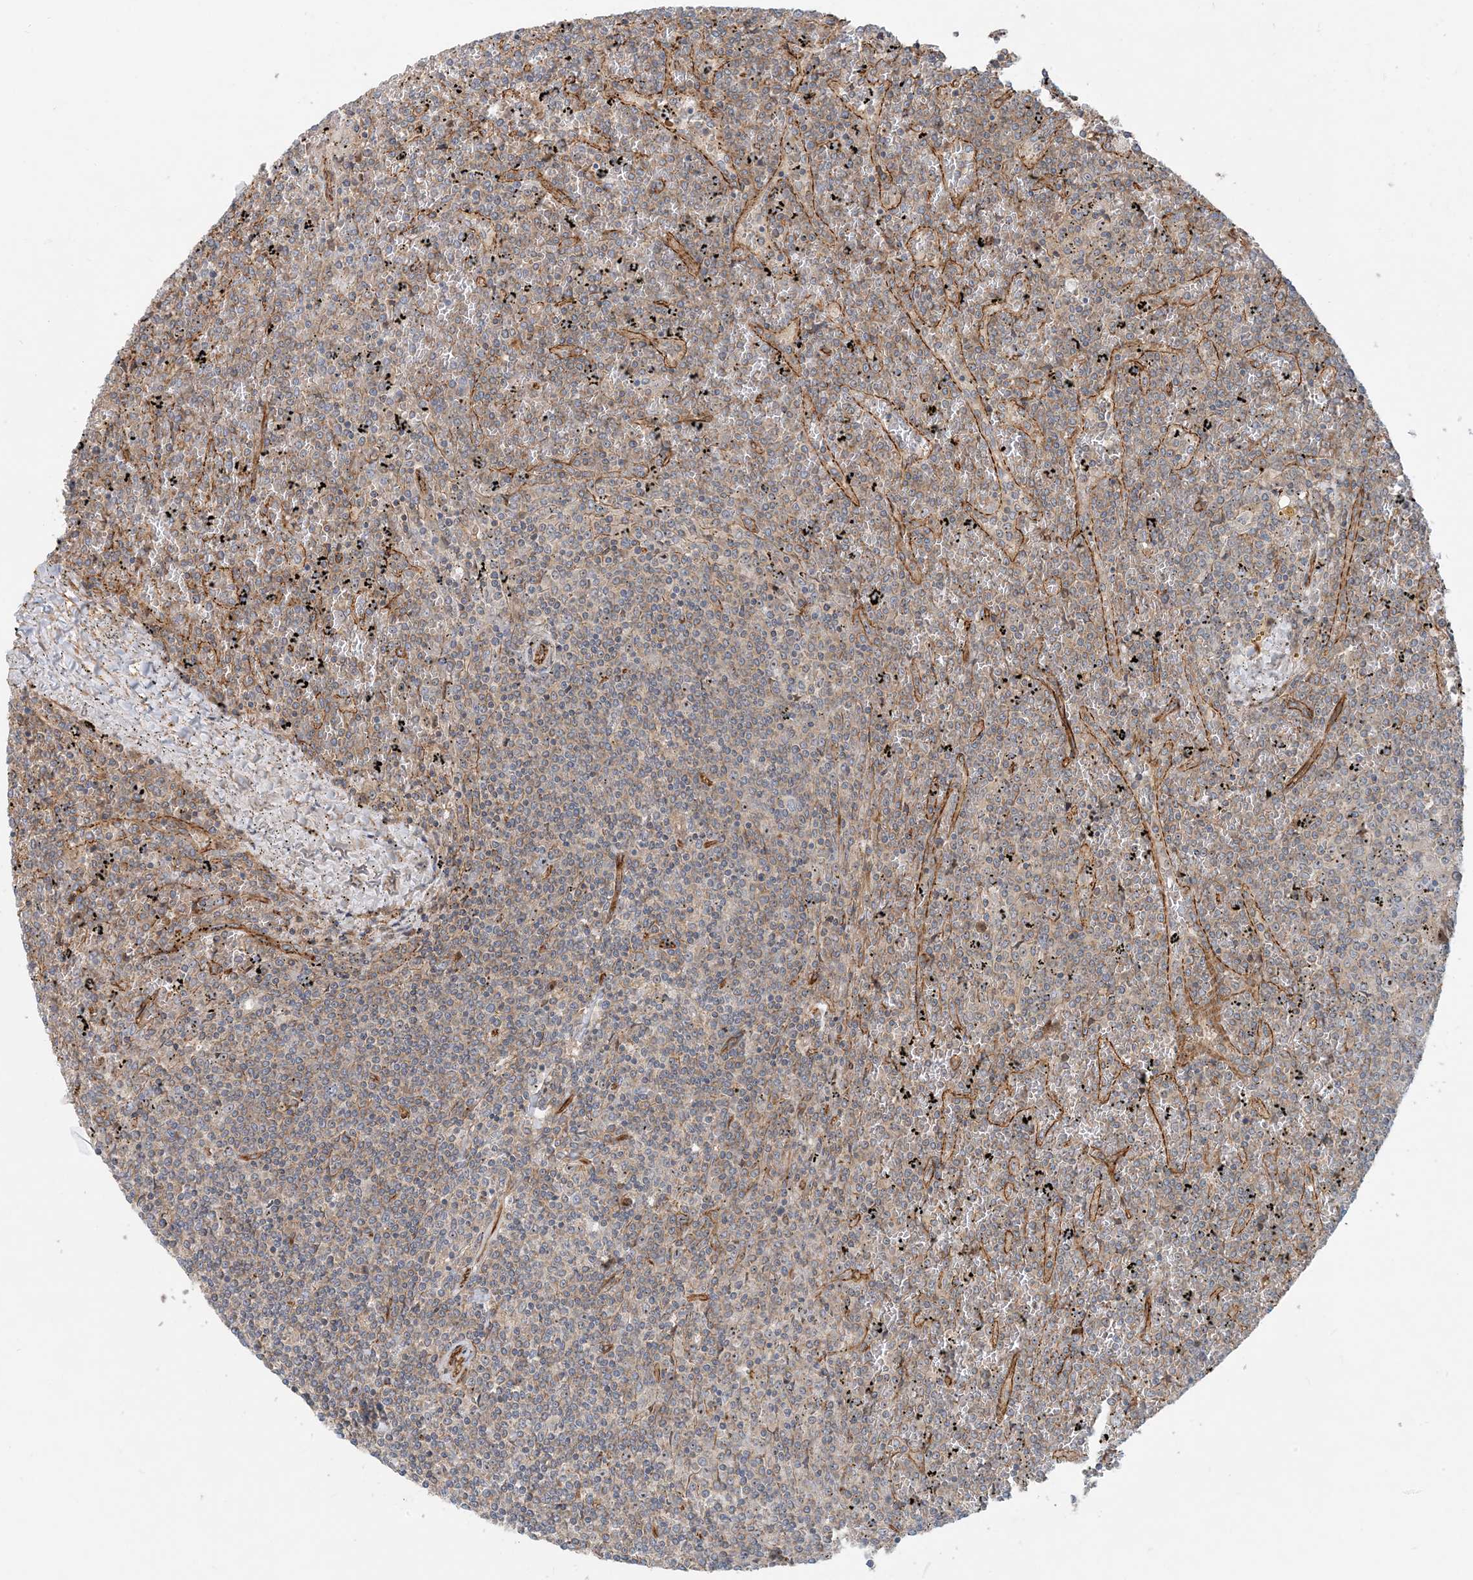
{"staining": {"intensity": "weak", "quantity": "25%-75%", "location": "cytoplasmic/membranous"}, "tissue": "lymphoma", "cell_type": "Tumor cells", "image_type": "cancer", "snomed": [{"axis": "morphology", "description": "Malignant lymphoma, non-Hodgkin's type, Low grade"}, {"axis": "topography", "description": "Spleen"}], "caption": "About 25%-75% of tumor cells in lymphoma exhibit weak cytoplasmic/membranous protein expression as visualized by brown immunohistochemical staining.", "gene": "MYL5", "patient": {"sex": "female", "age": 19}}